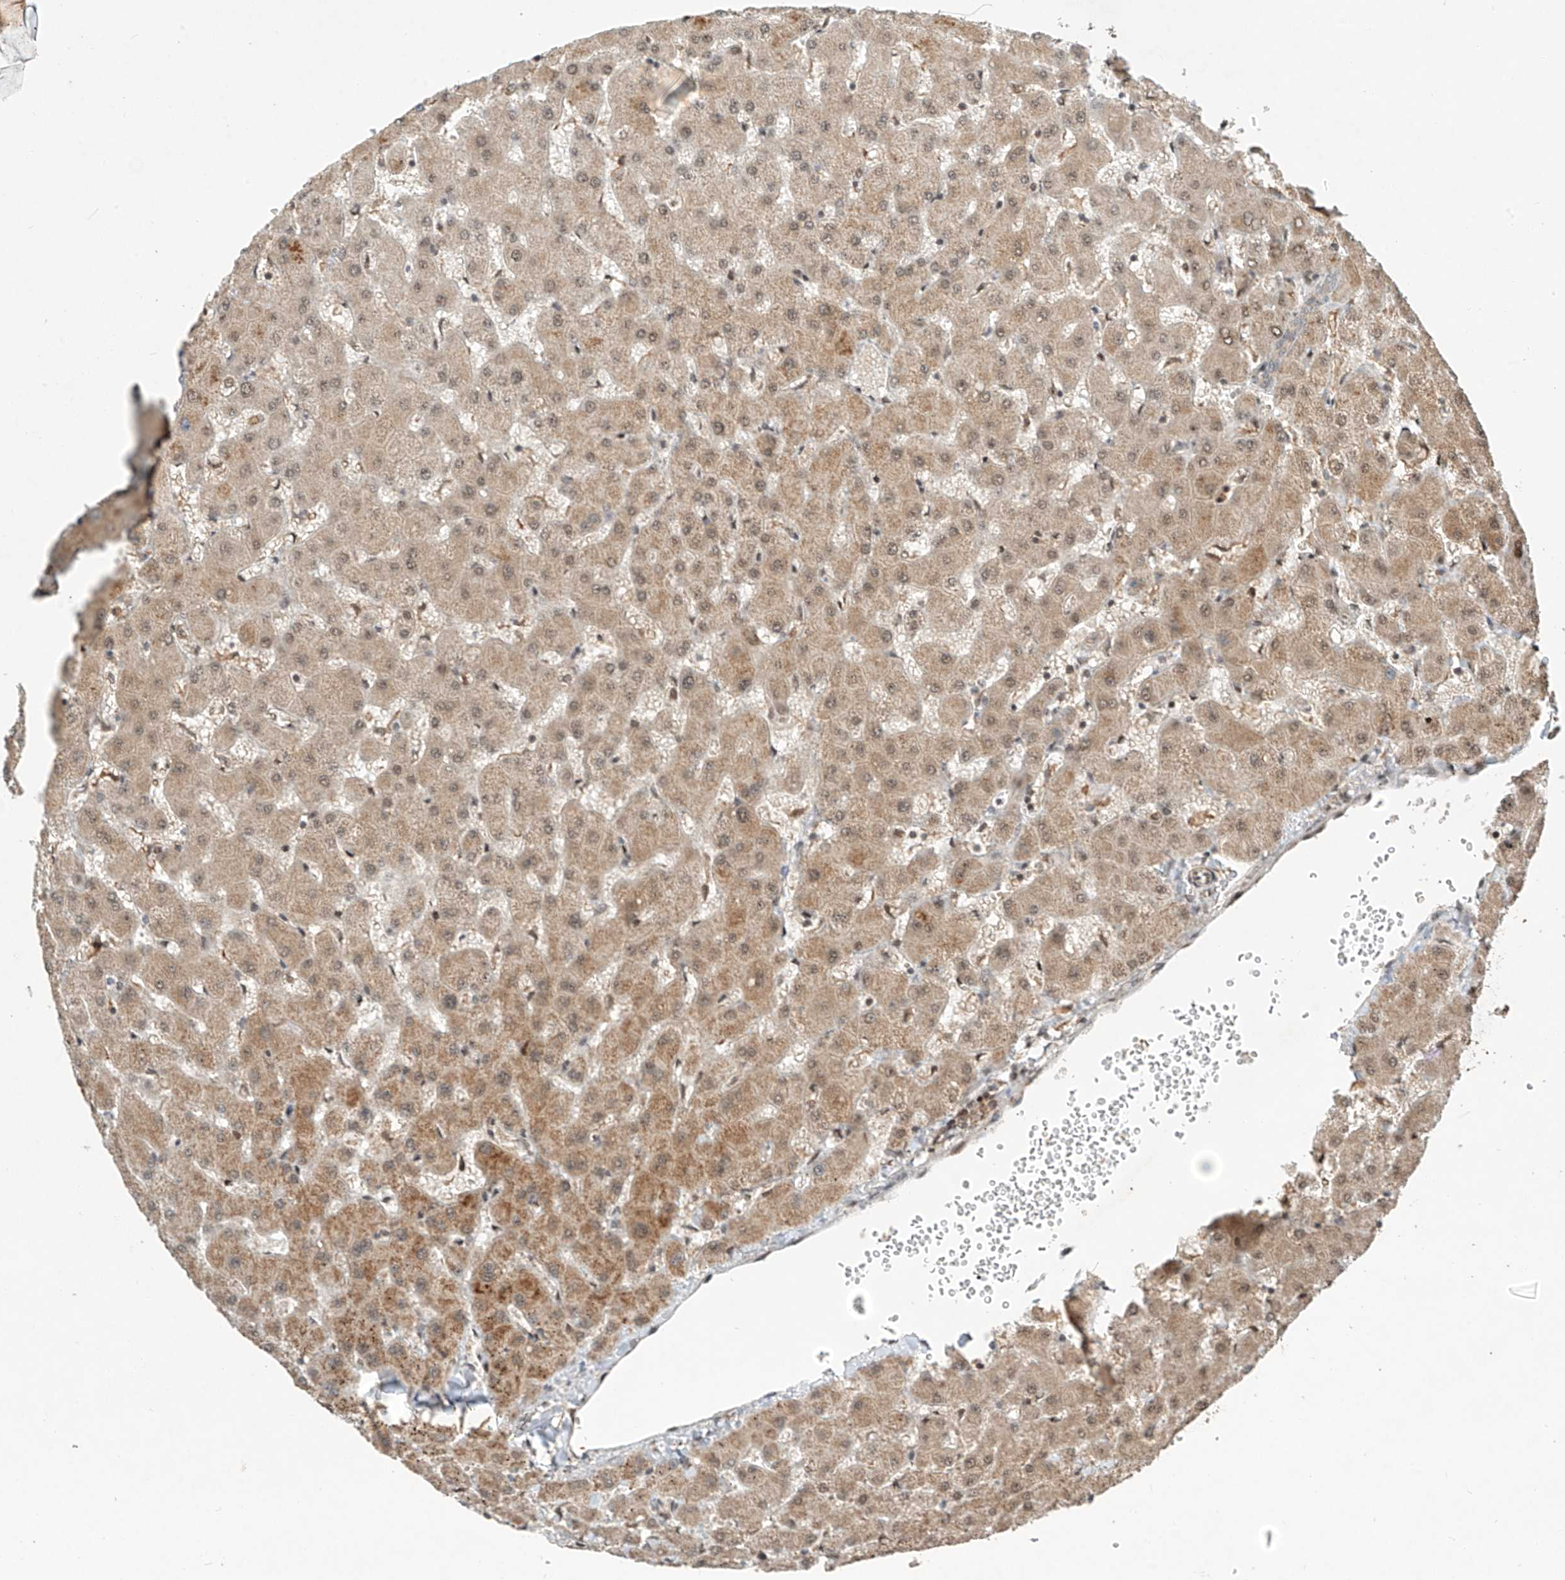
{"staining": {"intensity": "weak", "quantity": ">75%", "location": "cytoplasmic/membranous"}, "tissue": "liver", "cell_type": "Cholangiocytes", "image_type": "normal", "snomed": [{"axis": "morphology", "description": "Normal tissue, NOS"}, {"axis": "topography", "description": "Liver"}], "caption": "Immunohistochemical staining of unremarkable human liver exhibits weak cytoplasmic/membranous protein positivity in about >75% of cholangiocytes. Nuclei are stained in blue.", "gene": "SYTL3", "patient": {"sex": "female", "age": 63}}